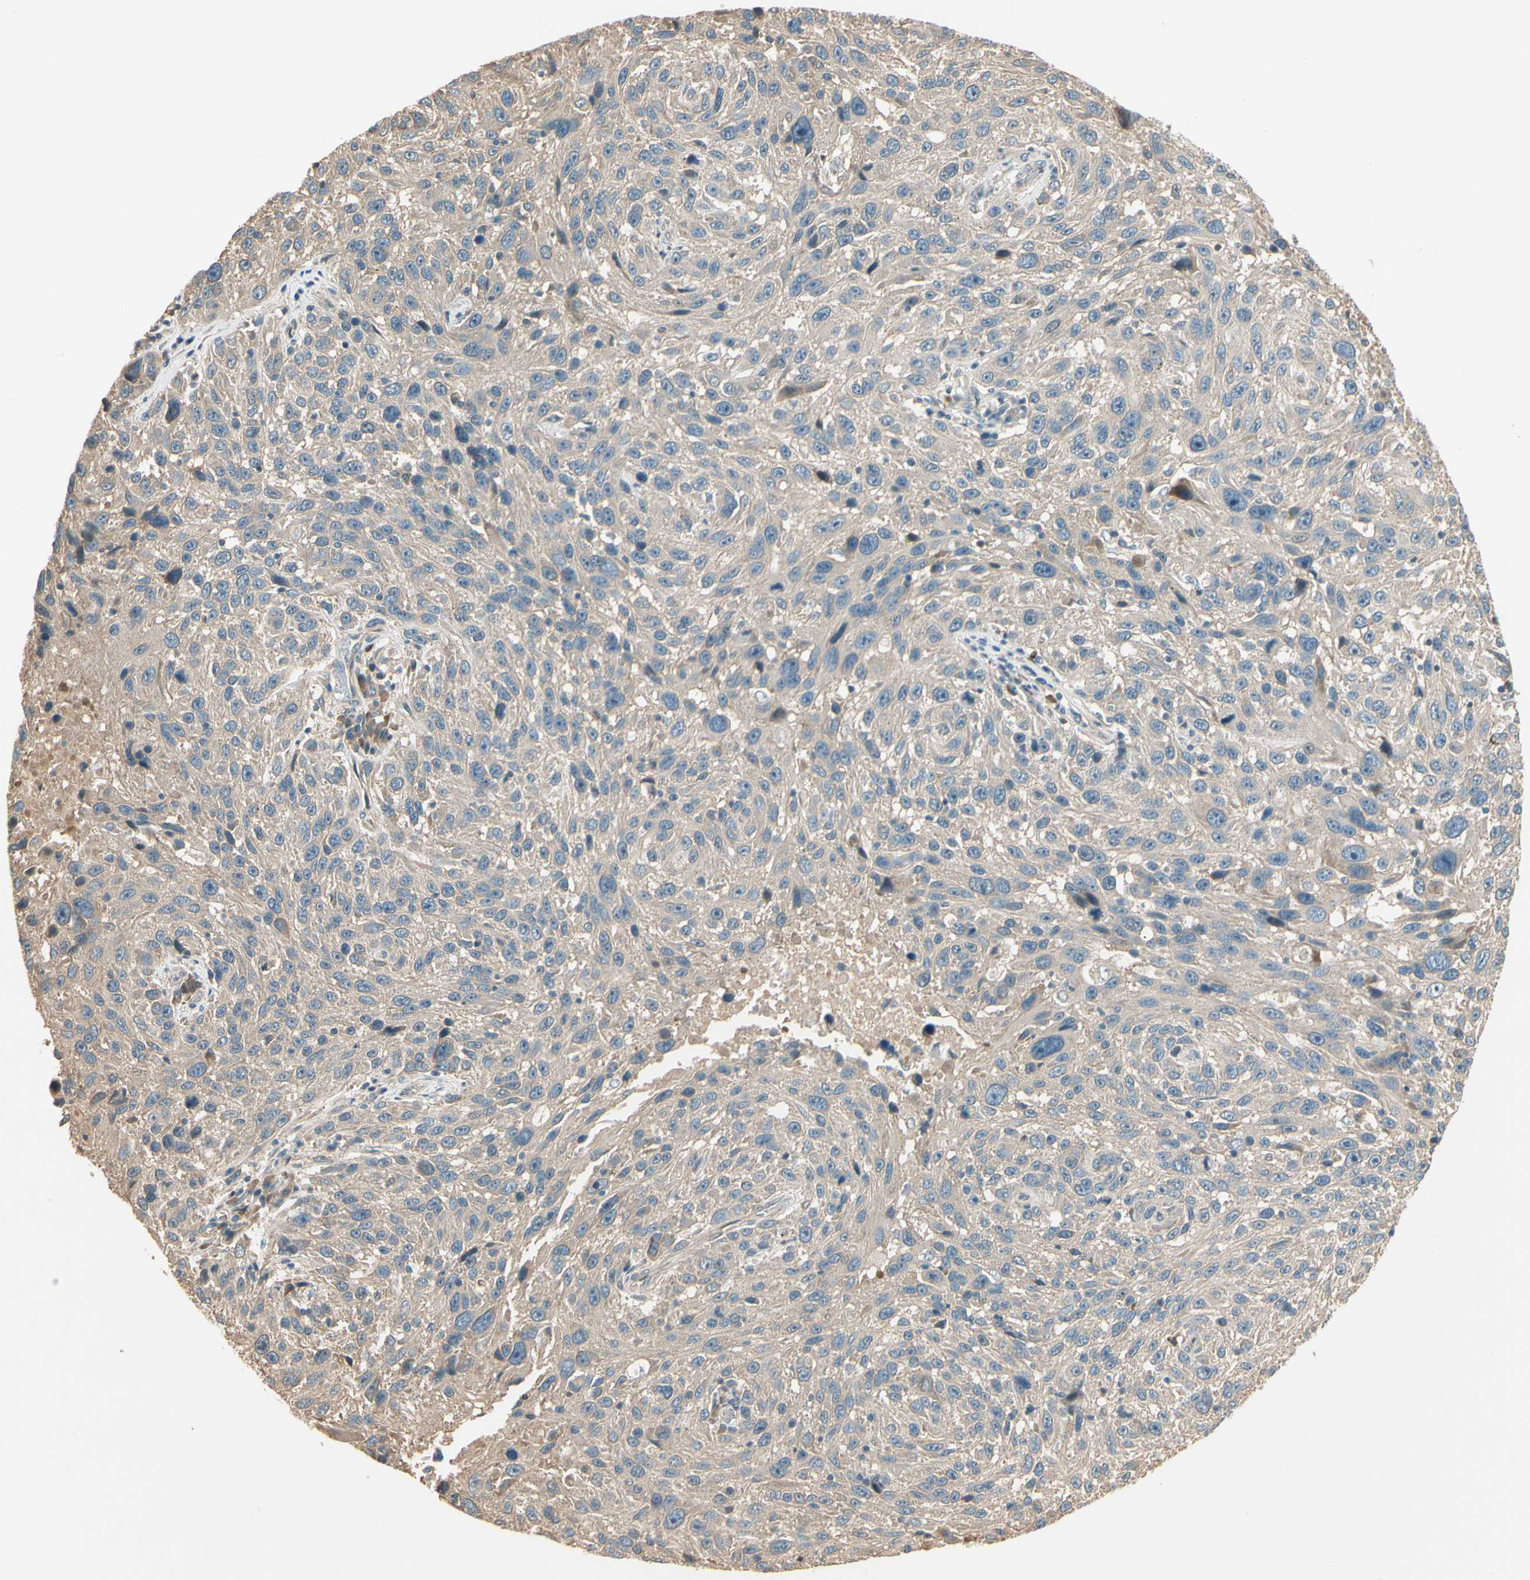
{"staining": {"intensity": "weak", "quantity": ">75%", "location": "cytoplasmic/membranous"}, "tissue": "melanoma", "cell_type": "Tumor cells", "image_type": "cancer", "snomed": [{"axis": "morphology", "description": "Malignant melanoma, NOS"}, {"axis": "topography", "description": "Skin"}], "caption": "Immunohistochemistry image of neoplastic tissue: human malignant melanoma stained using immunohistochemistry (IHC) exhibits low levels of weak protein expression localized specifically in the cytoplasmic/membranous of tumor cells, appearing as a cytoplasmic/membranous brown color.", "gene": "TNFRSF21", "patient": {"sex": "male", "age": 53}}